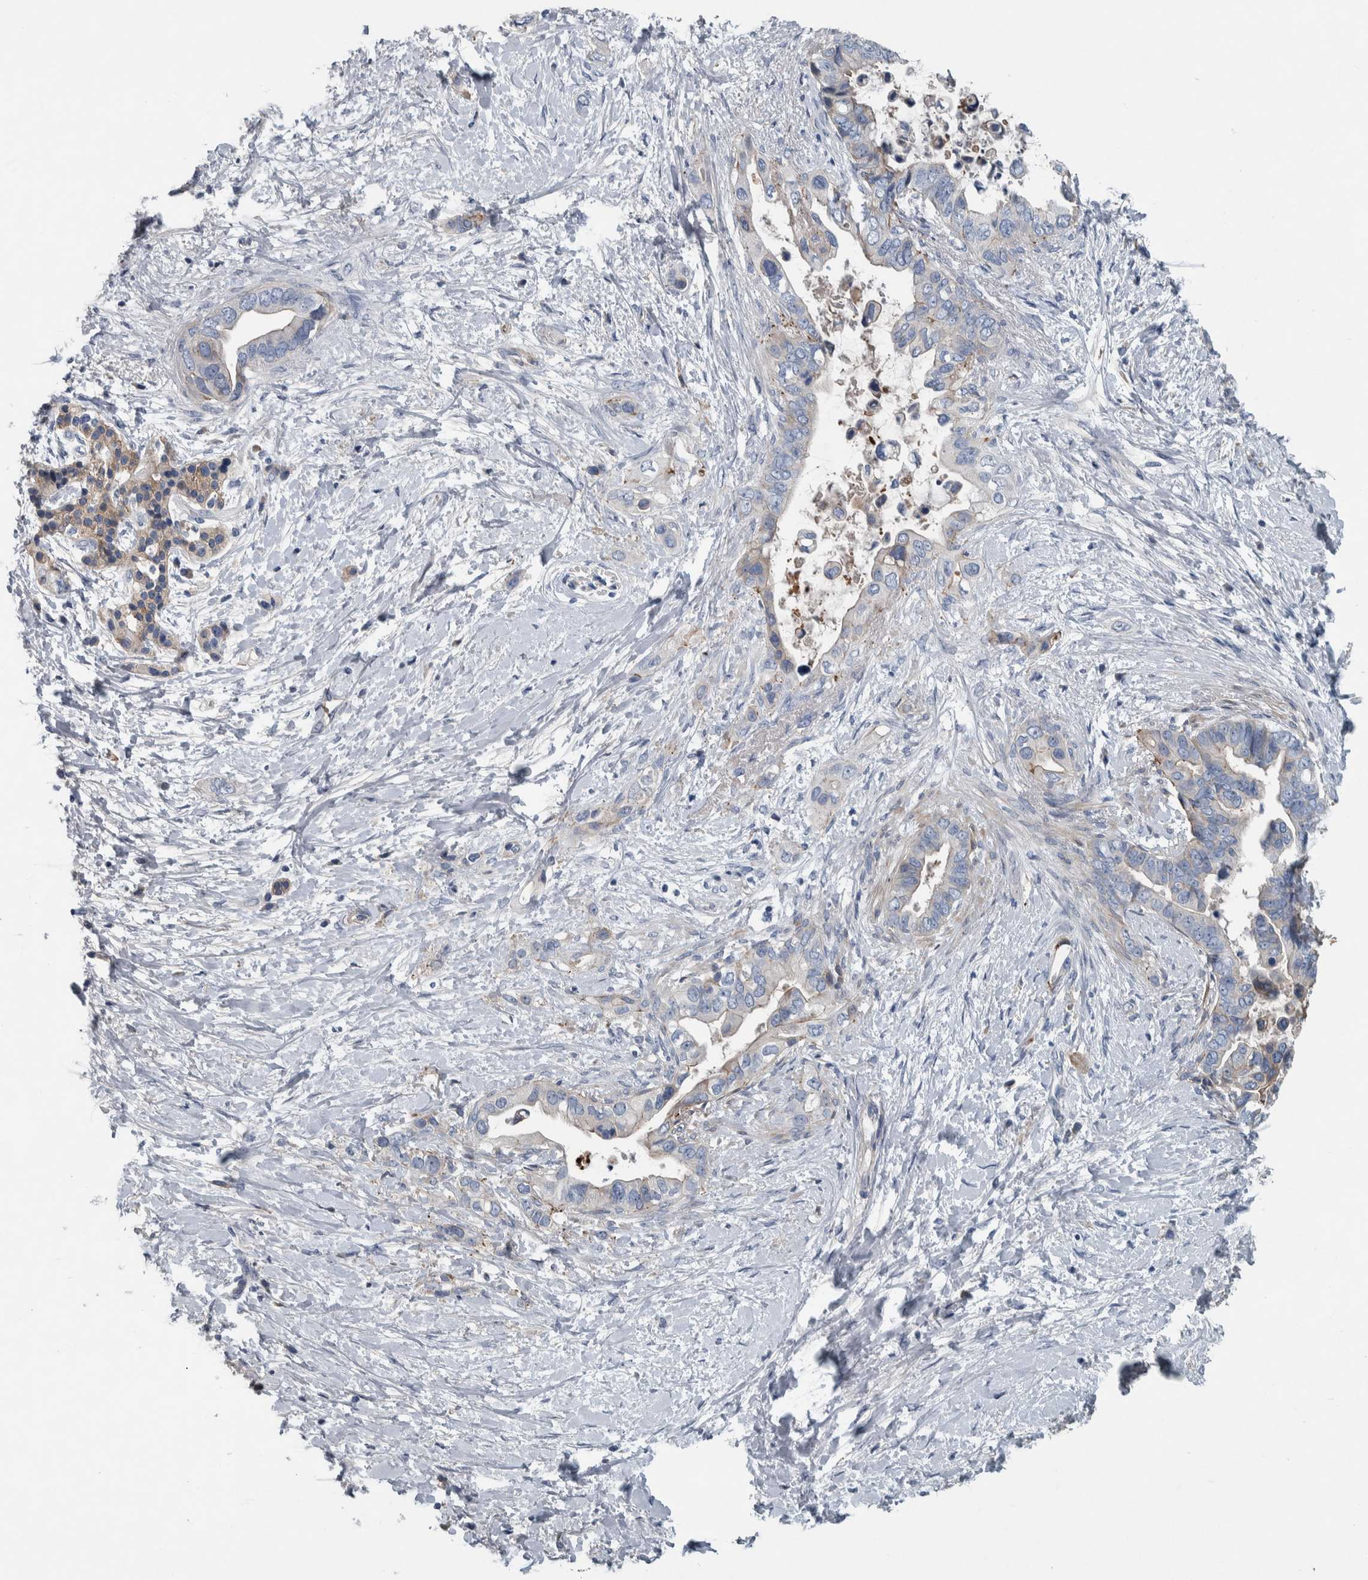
{"staining": {"intensity": "negative", "quantity": "none", "location": "none"}, "tissue": "pancreatic cancer", "cell_type": "Tumor cells", "image_type": "cancer", "snomed": [{"axis": "morphology", "description": "Adenocarcinoma, NOS"}, {"axis": "topography", "description": "Pancreas"}], "caption": "IHC micrograph of neoplastic tissue: human adenocarcinoma (pancreatic) stained with DAB (3,3'-diaminobenzidine) displays no significant protein staining in tumor cells. The staining is performed using DAB (3,3'-diaminobenzidine) brown chromogen with nuclei counter-stained in using hematoxylin.", "gene": "SERPINC1", "patient": {"sex": "female", "age": 56}}